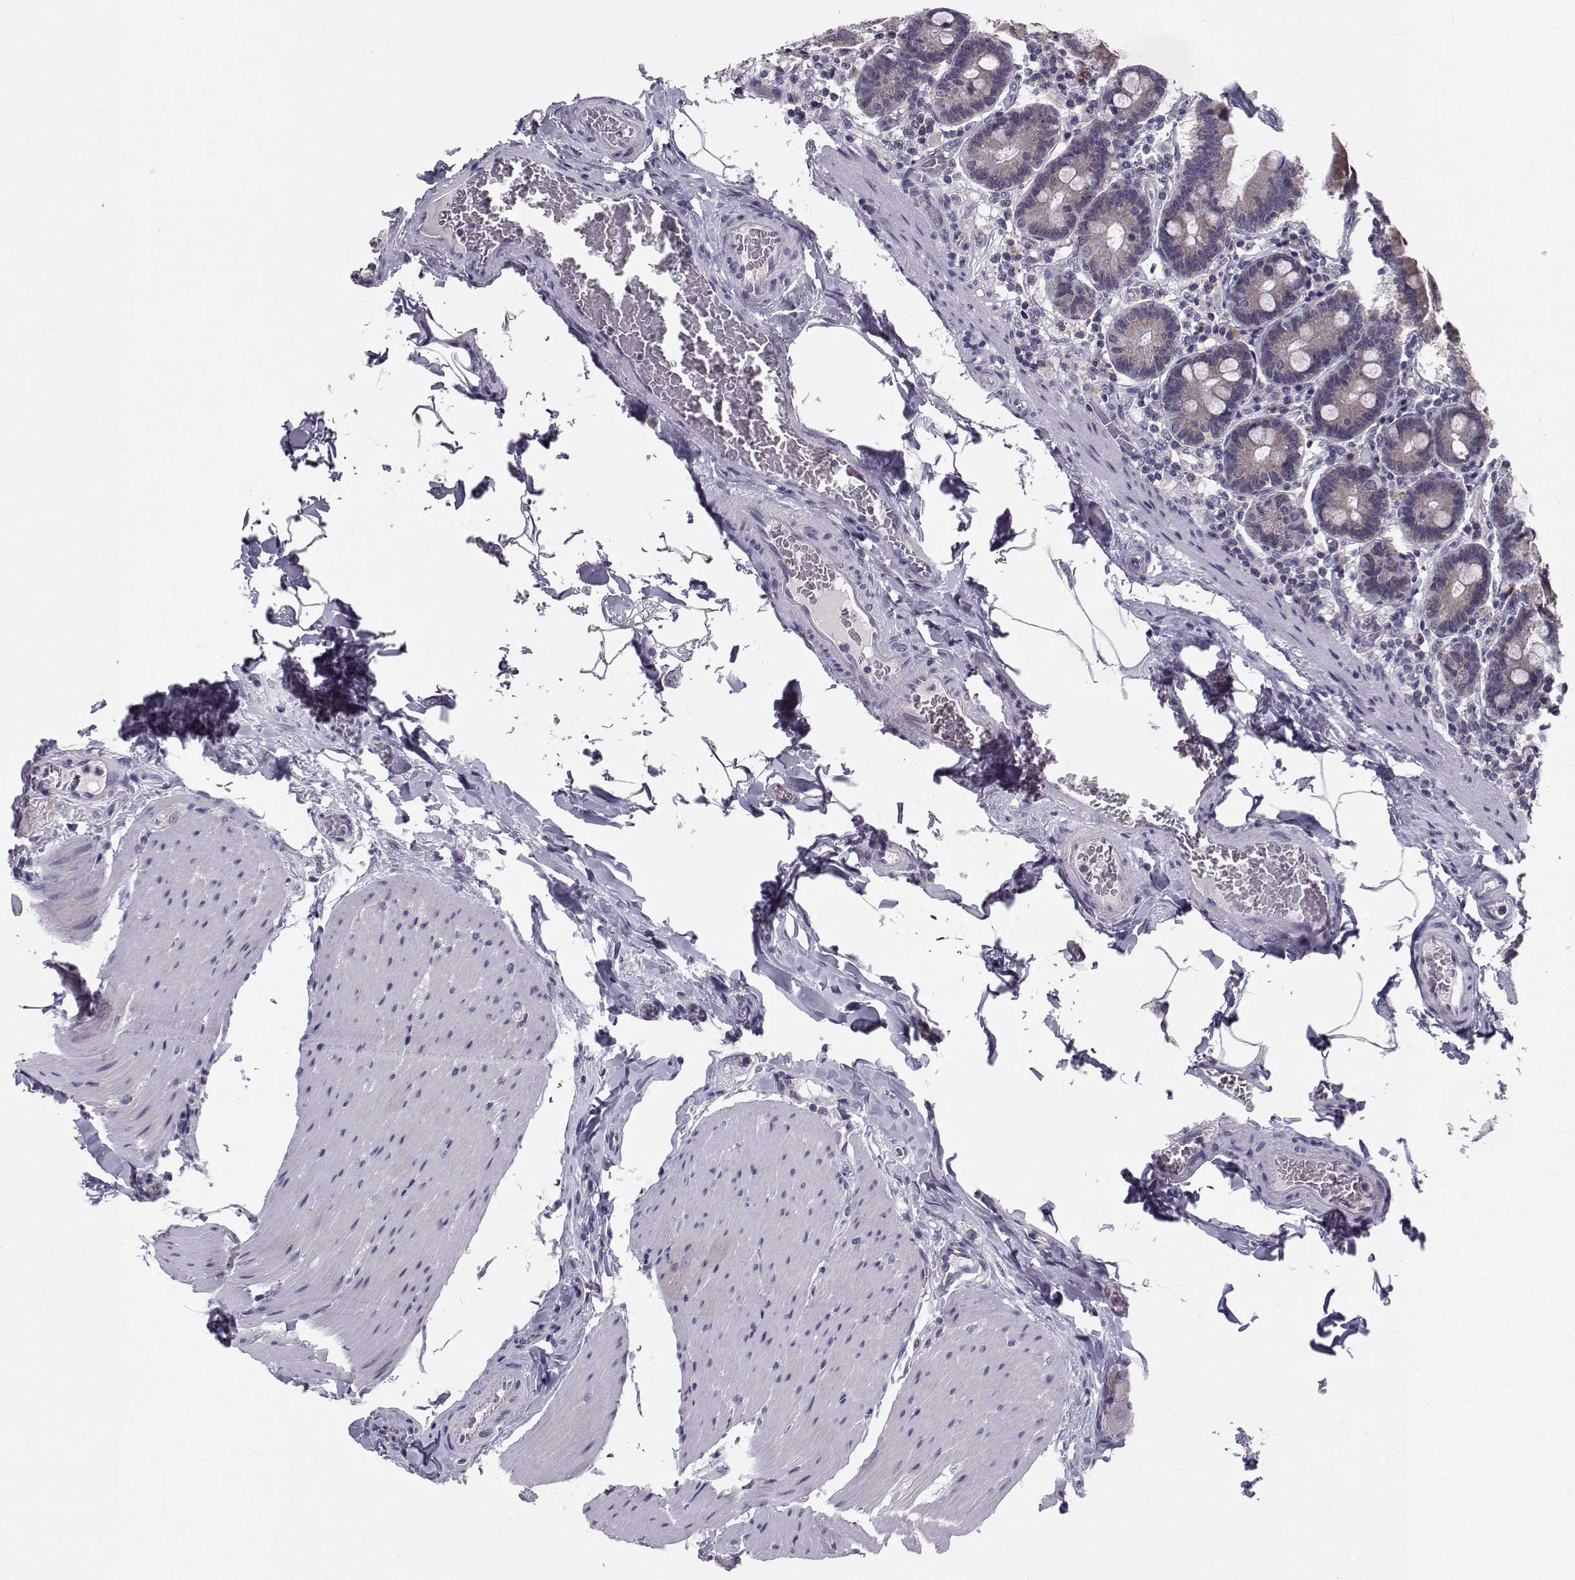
{"staining": {"intensity": "weak", "quantity": "<25%", "location": "cytoplasmic/membranous"}, "tissue": "small intestine", "cell_type": "Glandular cells", "image_type": "normal", "snomed": [{"axis": "morphology", "description": "Normal tissue, NOS"}, {"axis": "topography", "description": "Small intestine"}], "caption": "Small intestine was stained to show a protein in brown. There is no significant expression in glandular cells. (IHC, brightfield microscopy, high magnification).", "gene": "ANGPT1", "patient": {"sex": "male", "age": 37}}